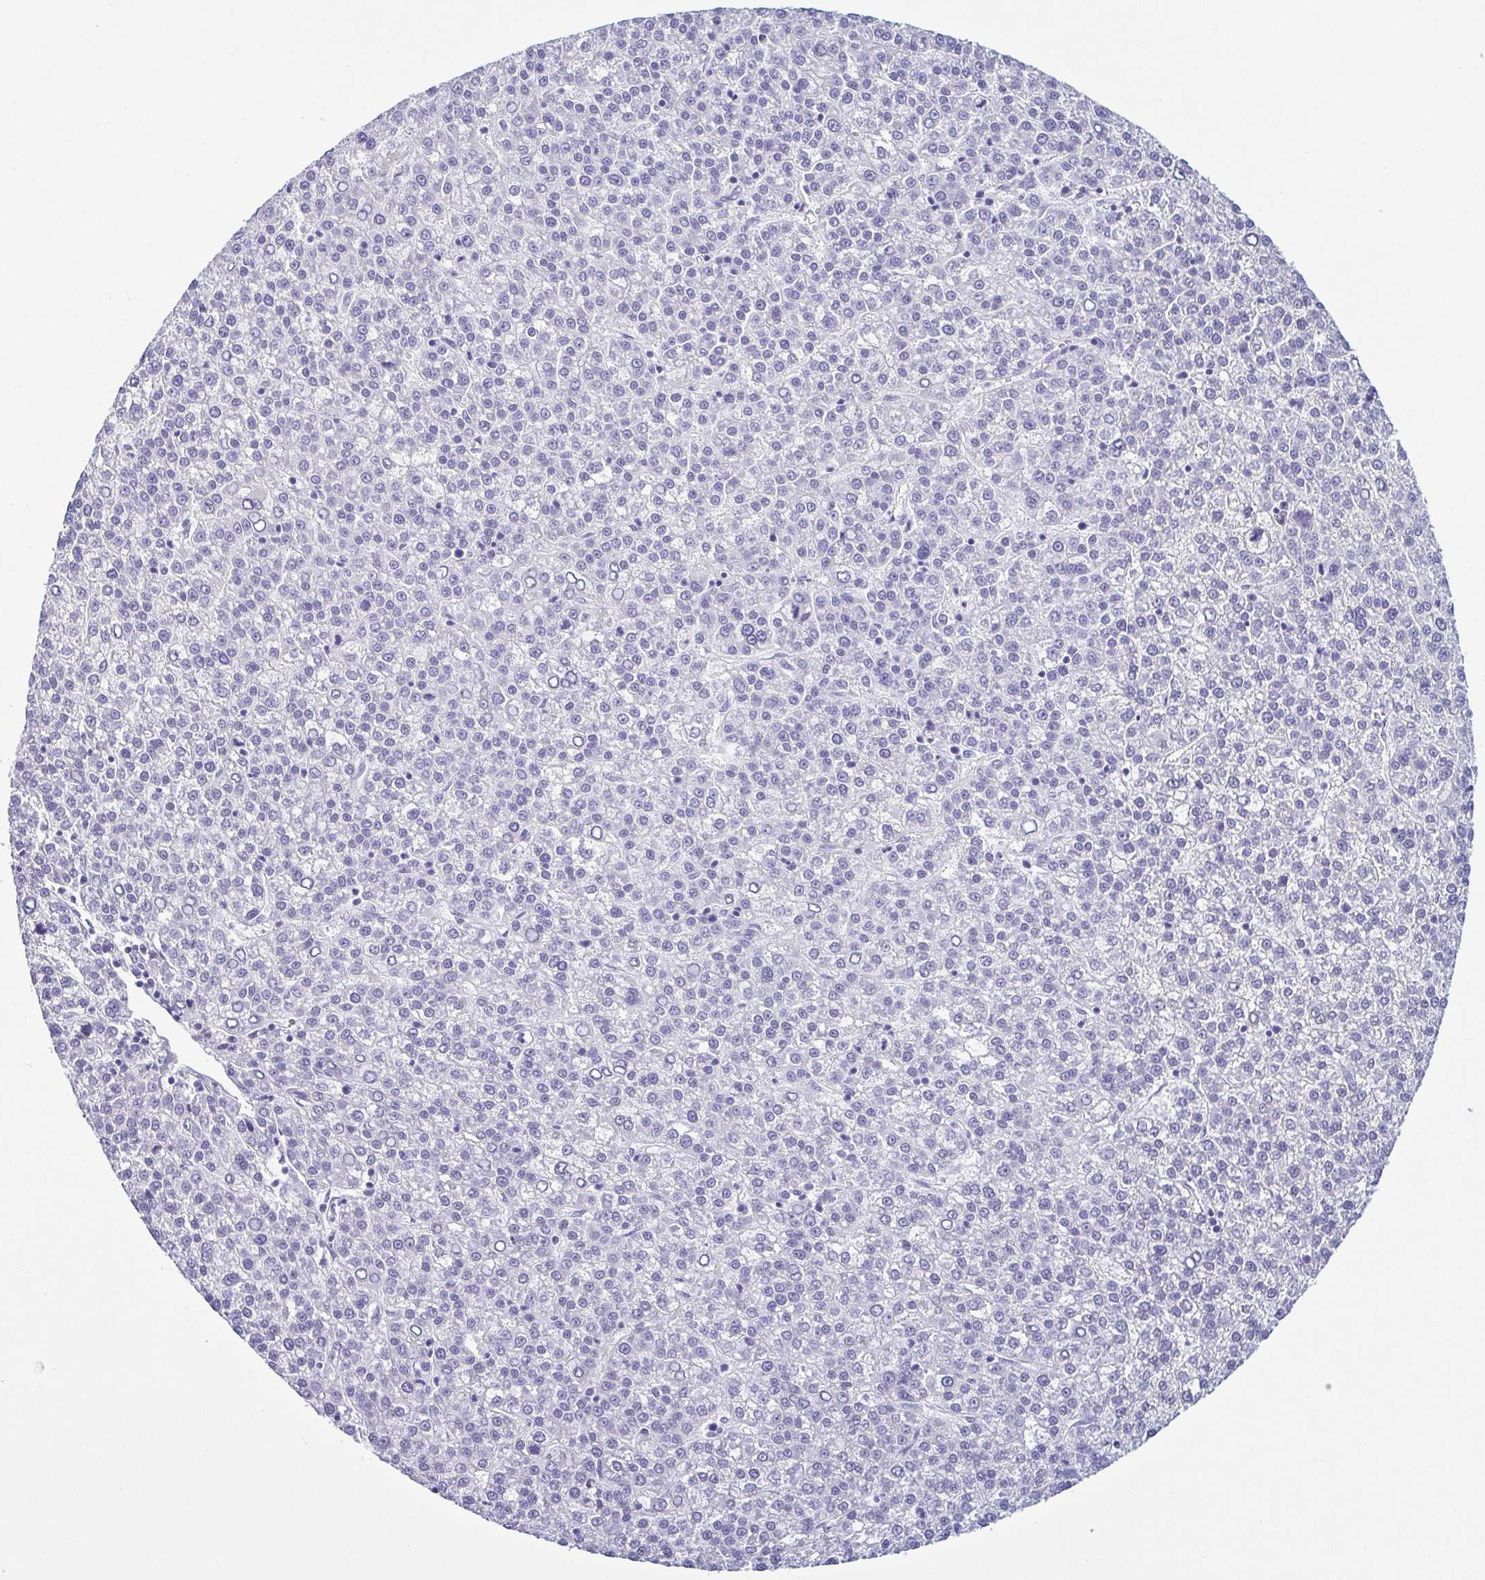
{"staining": {"intensity": "negative", "quantity": "none", "location": "none"}, "tissue": "liver cancer", "cell_type": "Tumor cells", "image_type": "cancer", "snomed": [{"axis": "morphology", "description": "Carcinoma, Hepatocellular, NOS"}, {"axis": "topography", "description": "Liver"}], "caption": "Hepatocellular carcinoma (liver) was stained to show a protein in brown. There is no significant staining in tumor cells.", "gene": "KRT10", "patient": {"sex": "female", "age": 58}}